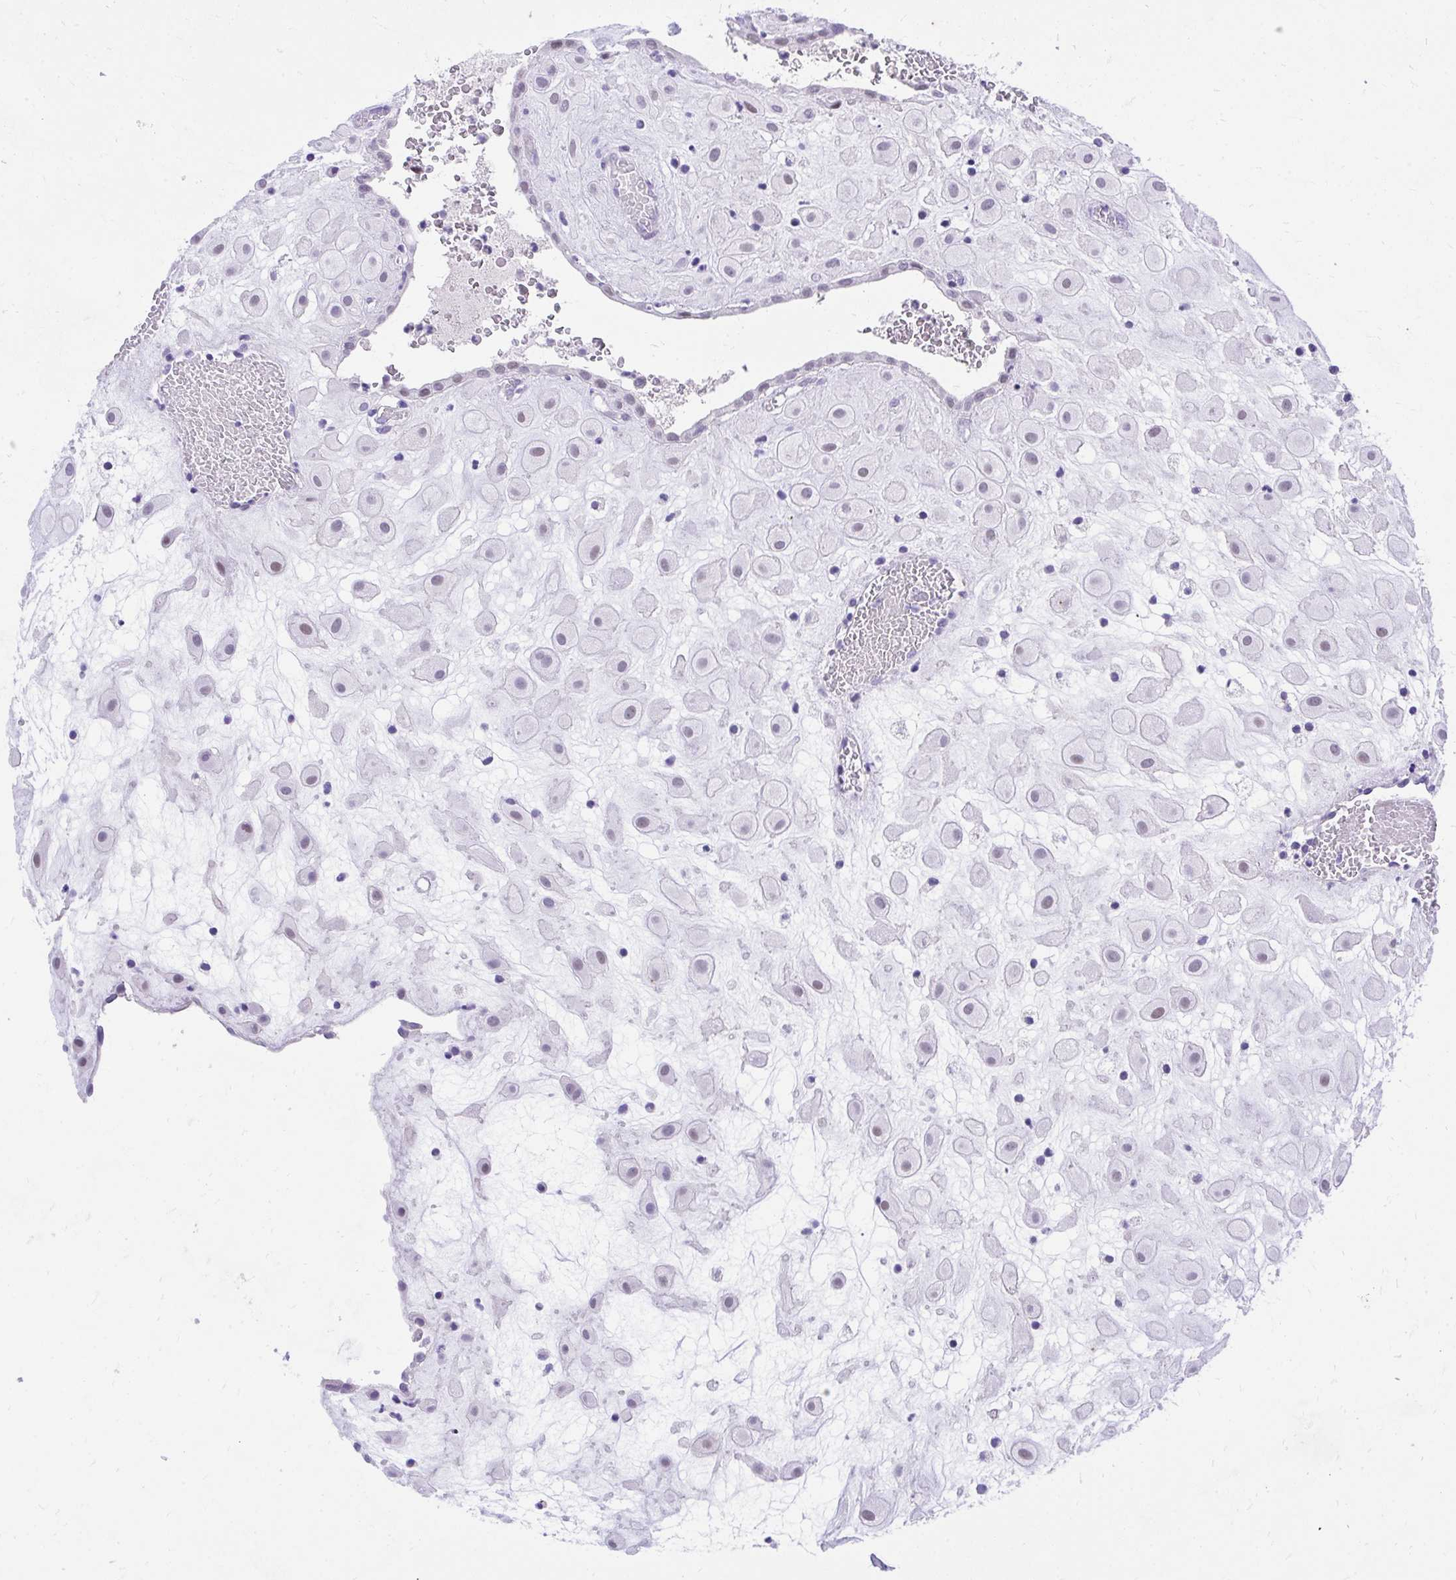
{"staining": {"intensity": "weak", "quantity": "<25%", "location": "nuclear"}, "tissue": "placenta", "cell_type": "Decidual cells", "image_type": "normal", "snomed": [{"axis": "morphology", "description": "Normal tissue, NOS"}, {"axis": "topography", "description": "Placenta"}], "caption": "This is an IHC photomicrograph of benign placenta. There is no positivity in decidual cells.", "gene": "KLK1", "patient": {"sex": "female", "age": 24}}